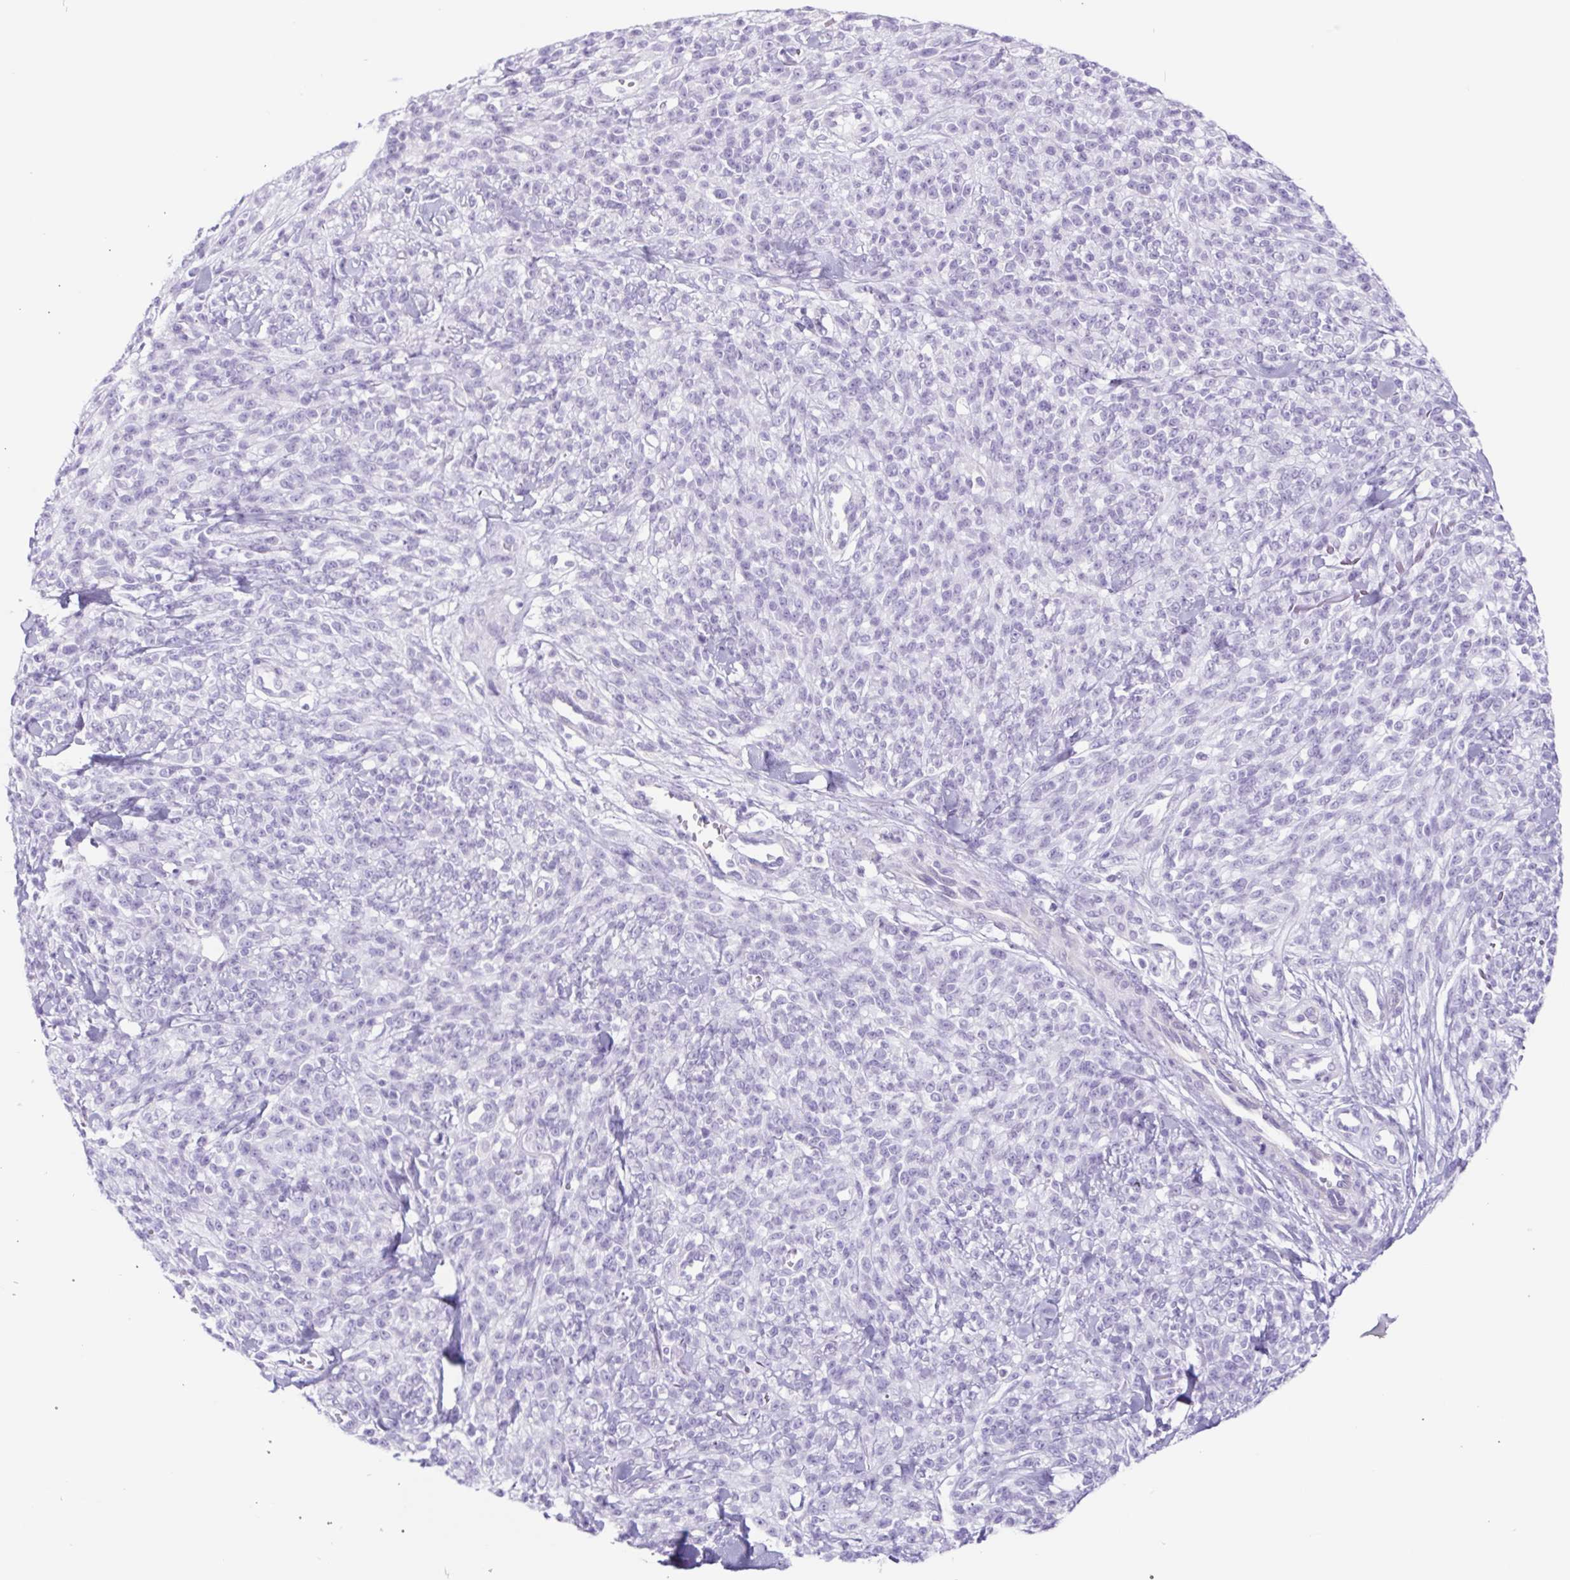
{"staining": {"intensity": "negative", "quantity": "none", "location": "none"}, "tissue": "melanoma", "cell_type": "Tumor cells", "image_type": "cancer", "snomed": [{"axis": "morphology", "description": "Malignant melanoma, NOS"}, {"axis": "topography", "description": "Skin"}, {"axis": "topography", "description": "Skin of trunk"}], "caption": "Tumor cells are negative for brown protein staining in melanoma.", "gene": "CYP21A2", "patient": {"sex": "male", "age": 74}}